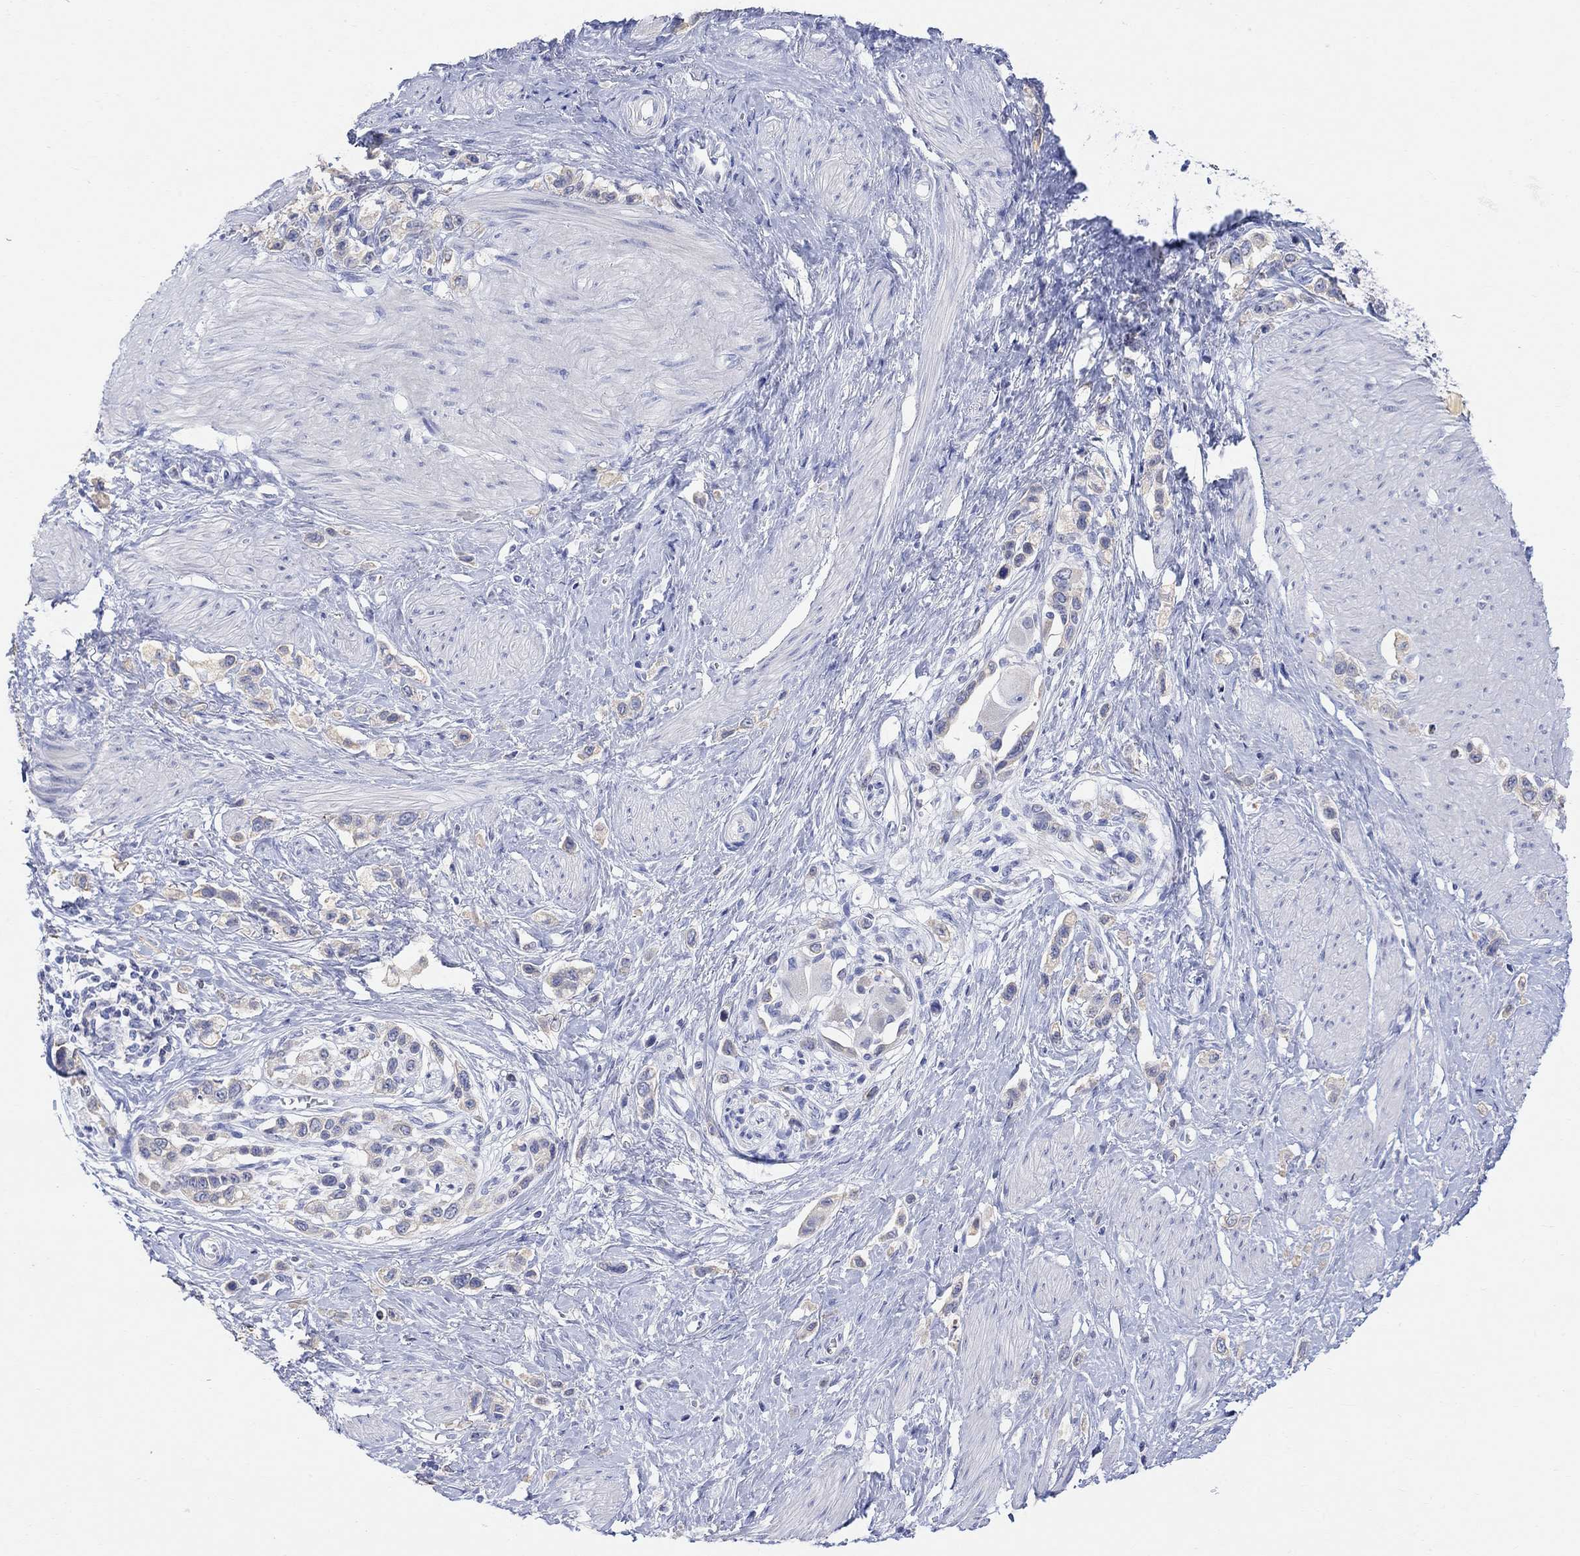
{"staining": {"intensity": "weak", "quantity": "25%-75%", "location": "cytoplasmic/membranous"}, "tissue": "stomach cancer", "cell_type": "Tumor cells", "image_type": "cancer", "snomed": [{"axis": "morphology", "description": "Normal tissue, NOS"}, {"axis": "morphology", "description": "Adenocarcinoma, NOS"}, {"axis": "morphology", "description": "Adenocarcinoma, High grade"}, {"axis": "topography", "description": "Stomach, upper"}, {"axis": "topography", "description": "Stomach"}], "caption": "Stomach cancer (adenocarcinoma) was stained to show a protein in brown. There is low levels of weak cytoplasmic/membranous positivity in approximately 25%-75% of tumor cells.", "gene": "TYR", "patient": {"sex": "female", "age": 65}}